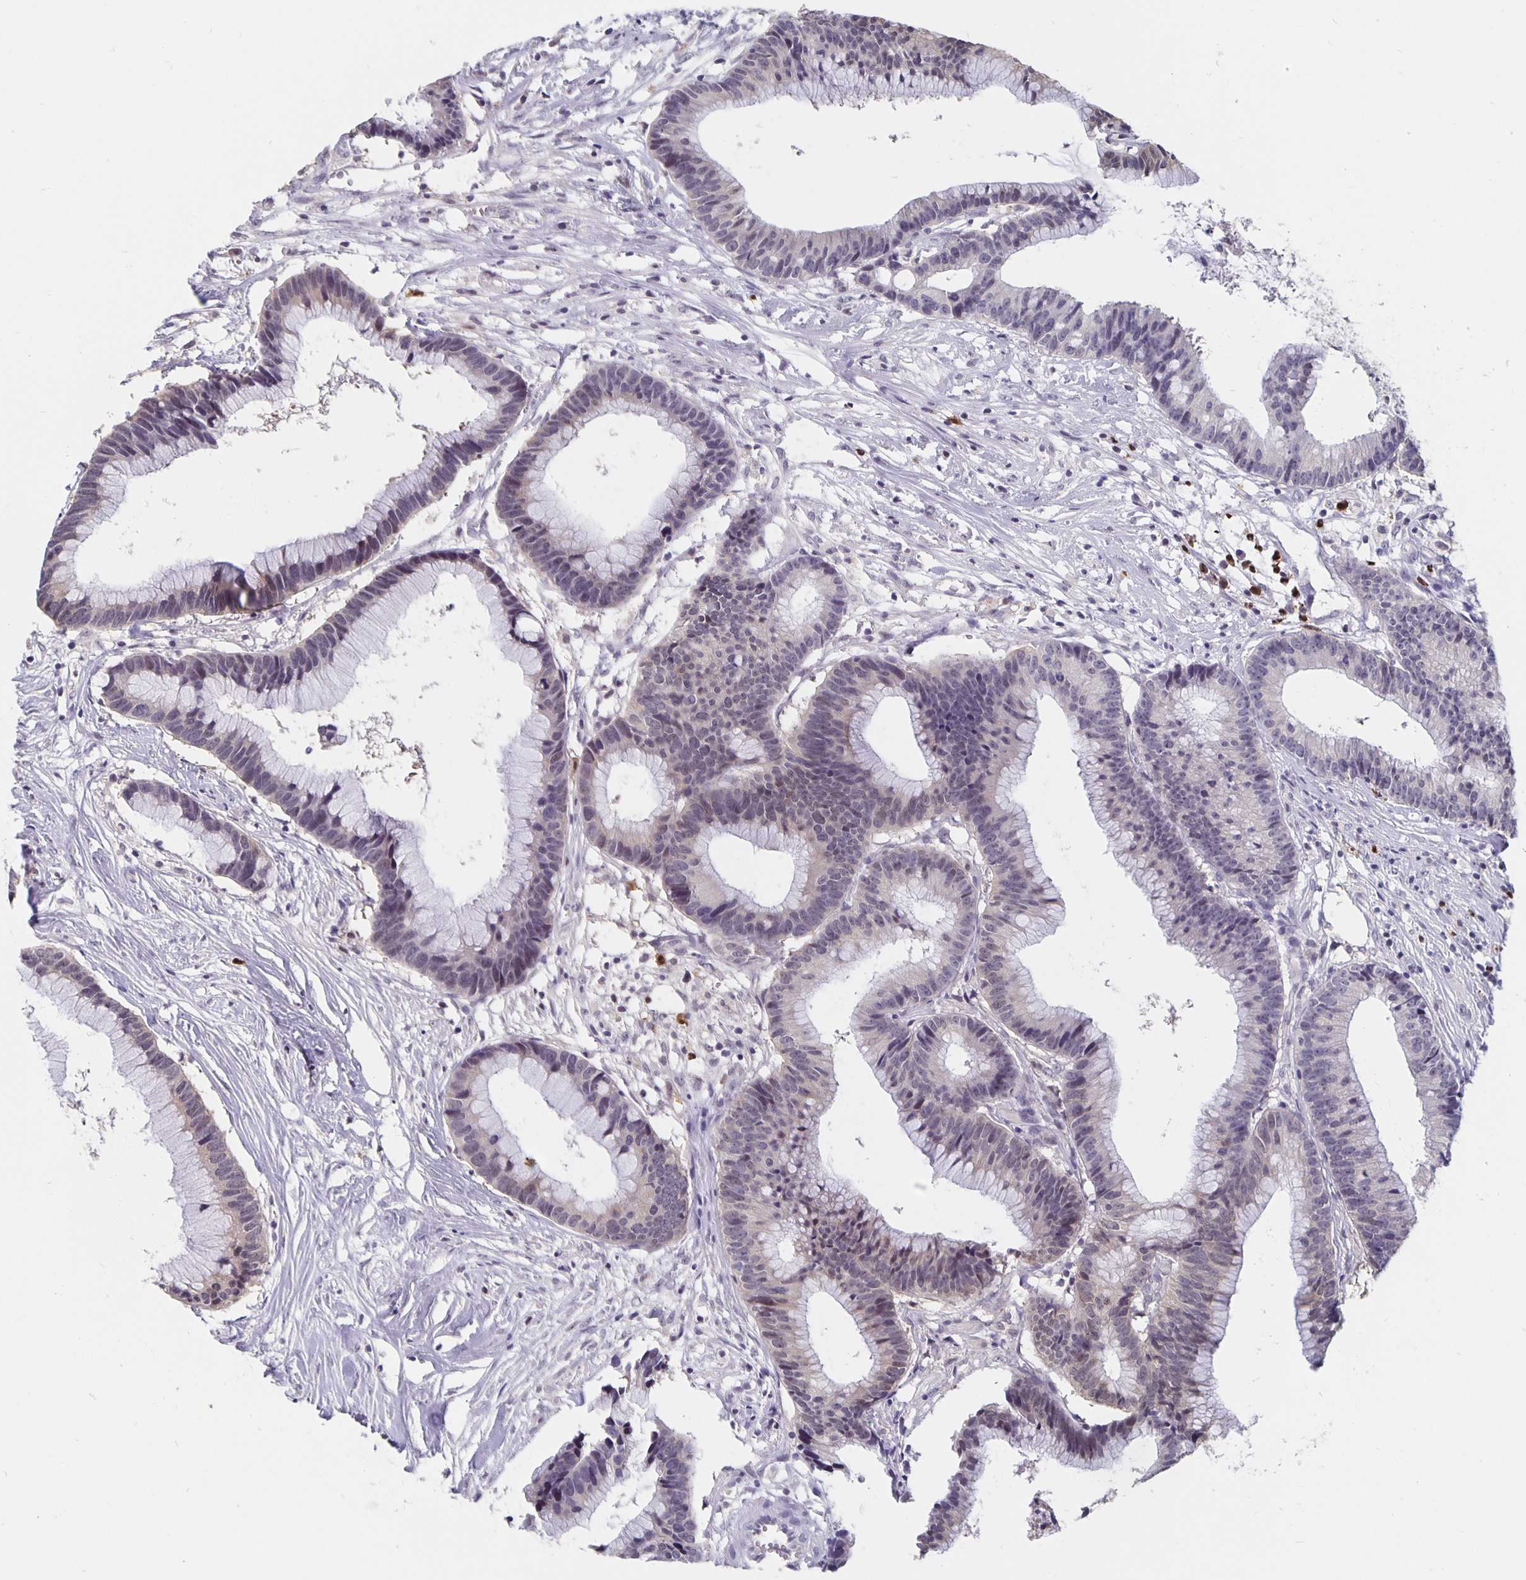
{"staining": {"intensity": "weak", "quantity": "<25%", "location": "cytoplasmic/membranous"}, "tissue": "colorectal cancer", "cell_type": "Tumor cells", "image_type": "cancer", "snomed": [{"axis": "morphology", "description": "Adenocarcinoma, NOS"}, {"axis": "topography", "description": "Colon"}], "caption": "There is no significant expression in tumor cells of colorectal adenocarcinoma.", "gene": "ZNF691", "patient": {"sex": "female", "age": 78}}